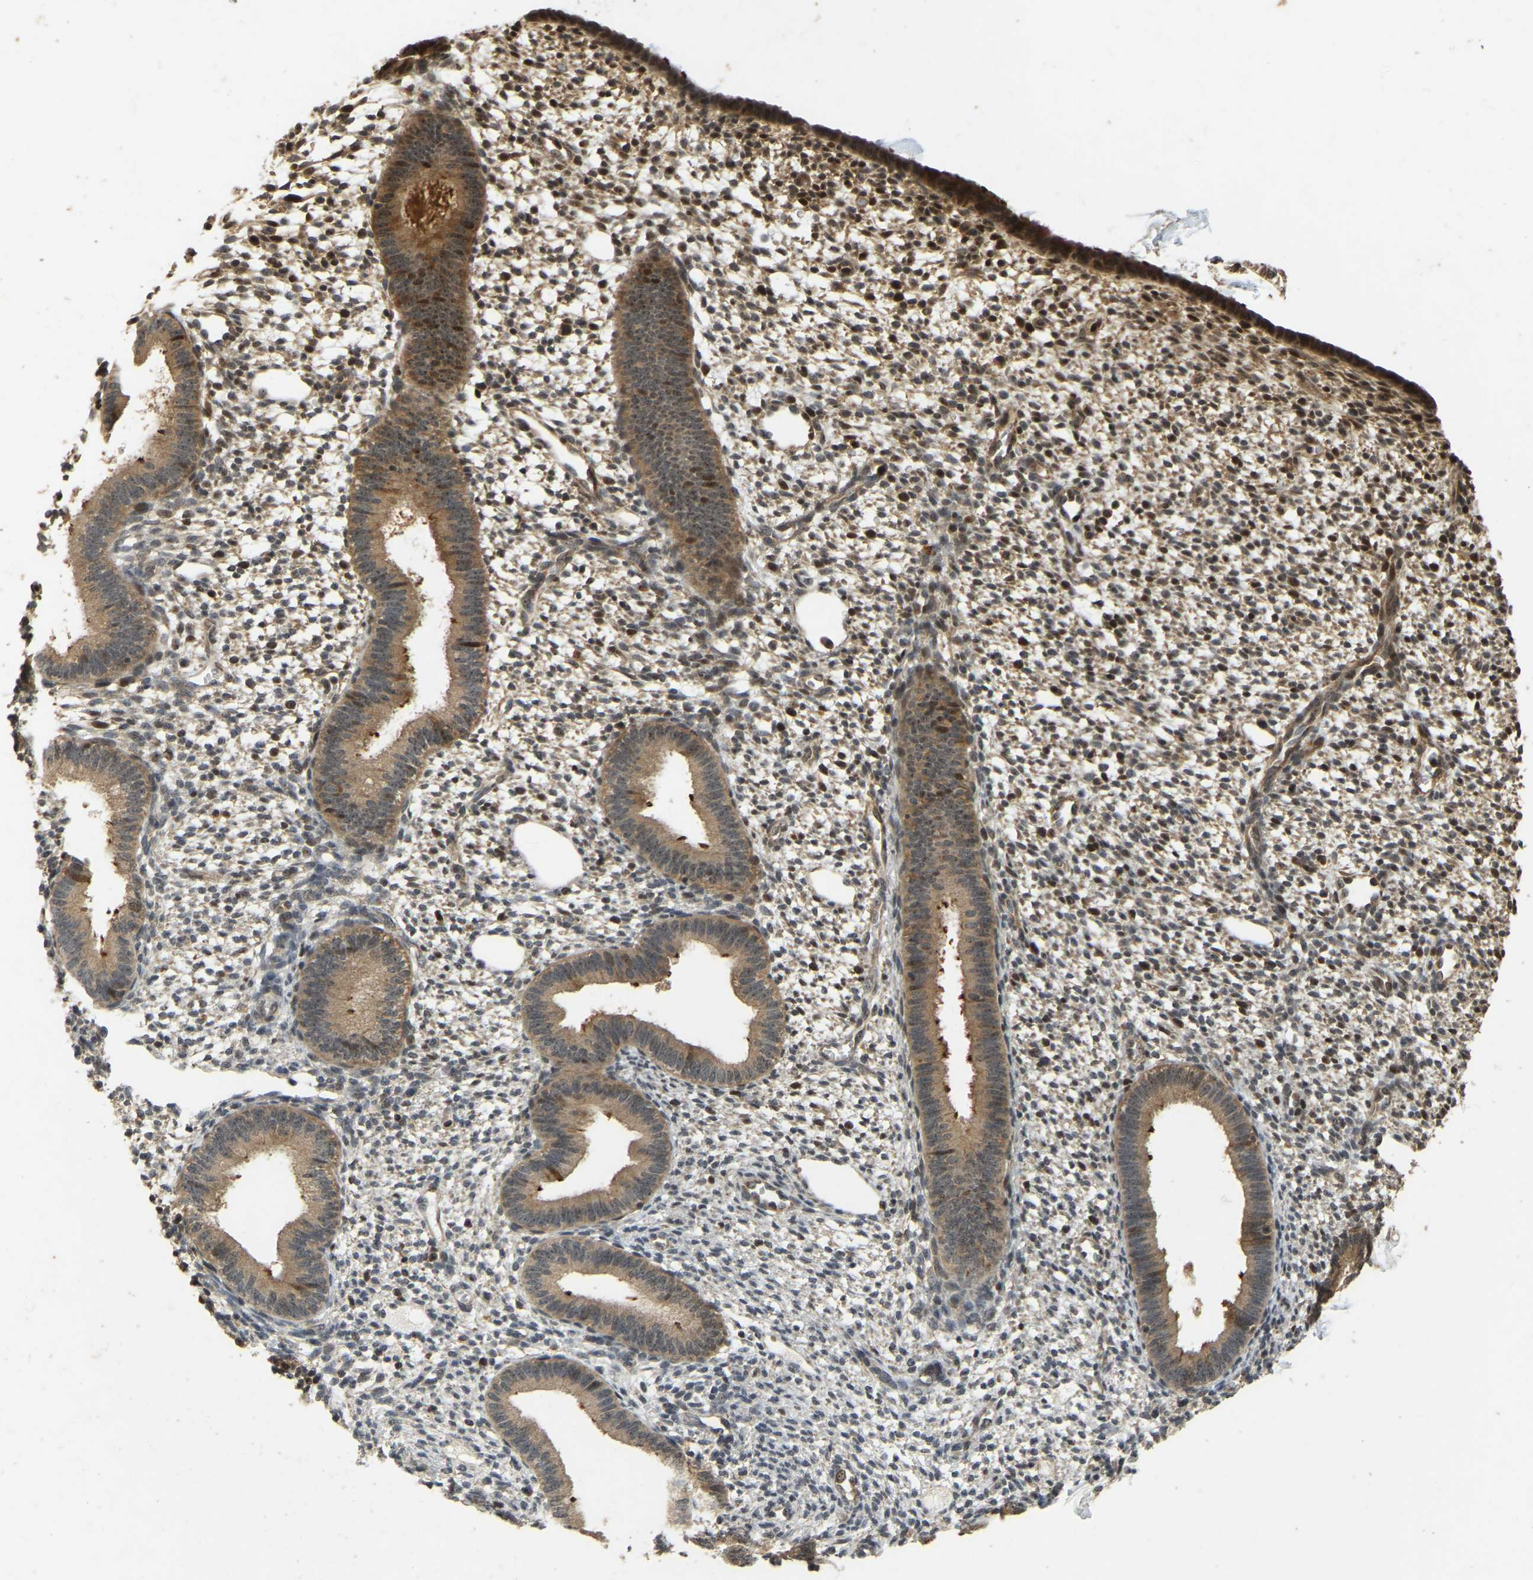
{"staining": {"intensity": "moderate", "quantity": "<25%", "location": "cytoplasmic/membranous,nuclear"}, "tissue": "endometrium", "cell_type": "Cells in endometrial stroma", "image_type": "normal", "snomed": [{"axis": "morphology", "description": "Normal tissue, NOS"}, {"axis": "topography", "description": "Endometrium"}], "caption": "Immunohistochemical staining of benign endometrium reveals low levels of moderate cytoplasmic/membranous,nuclear staining in about <25% of cells in endometrial stroma.", "gene": "BRF2", "patient": {"sex": "female", "age": 46}}